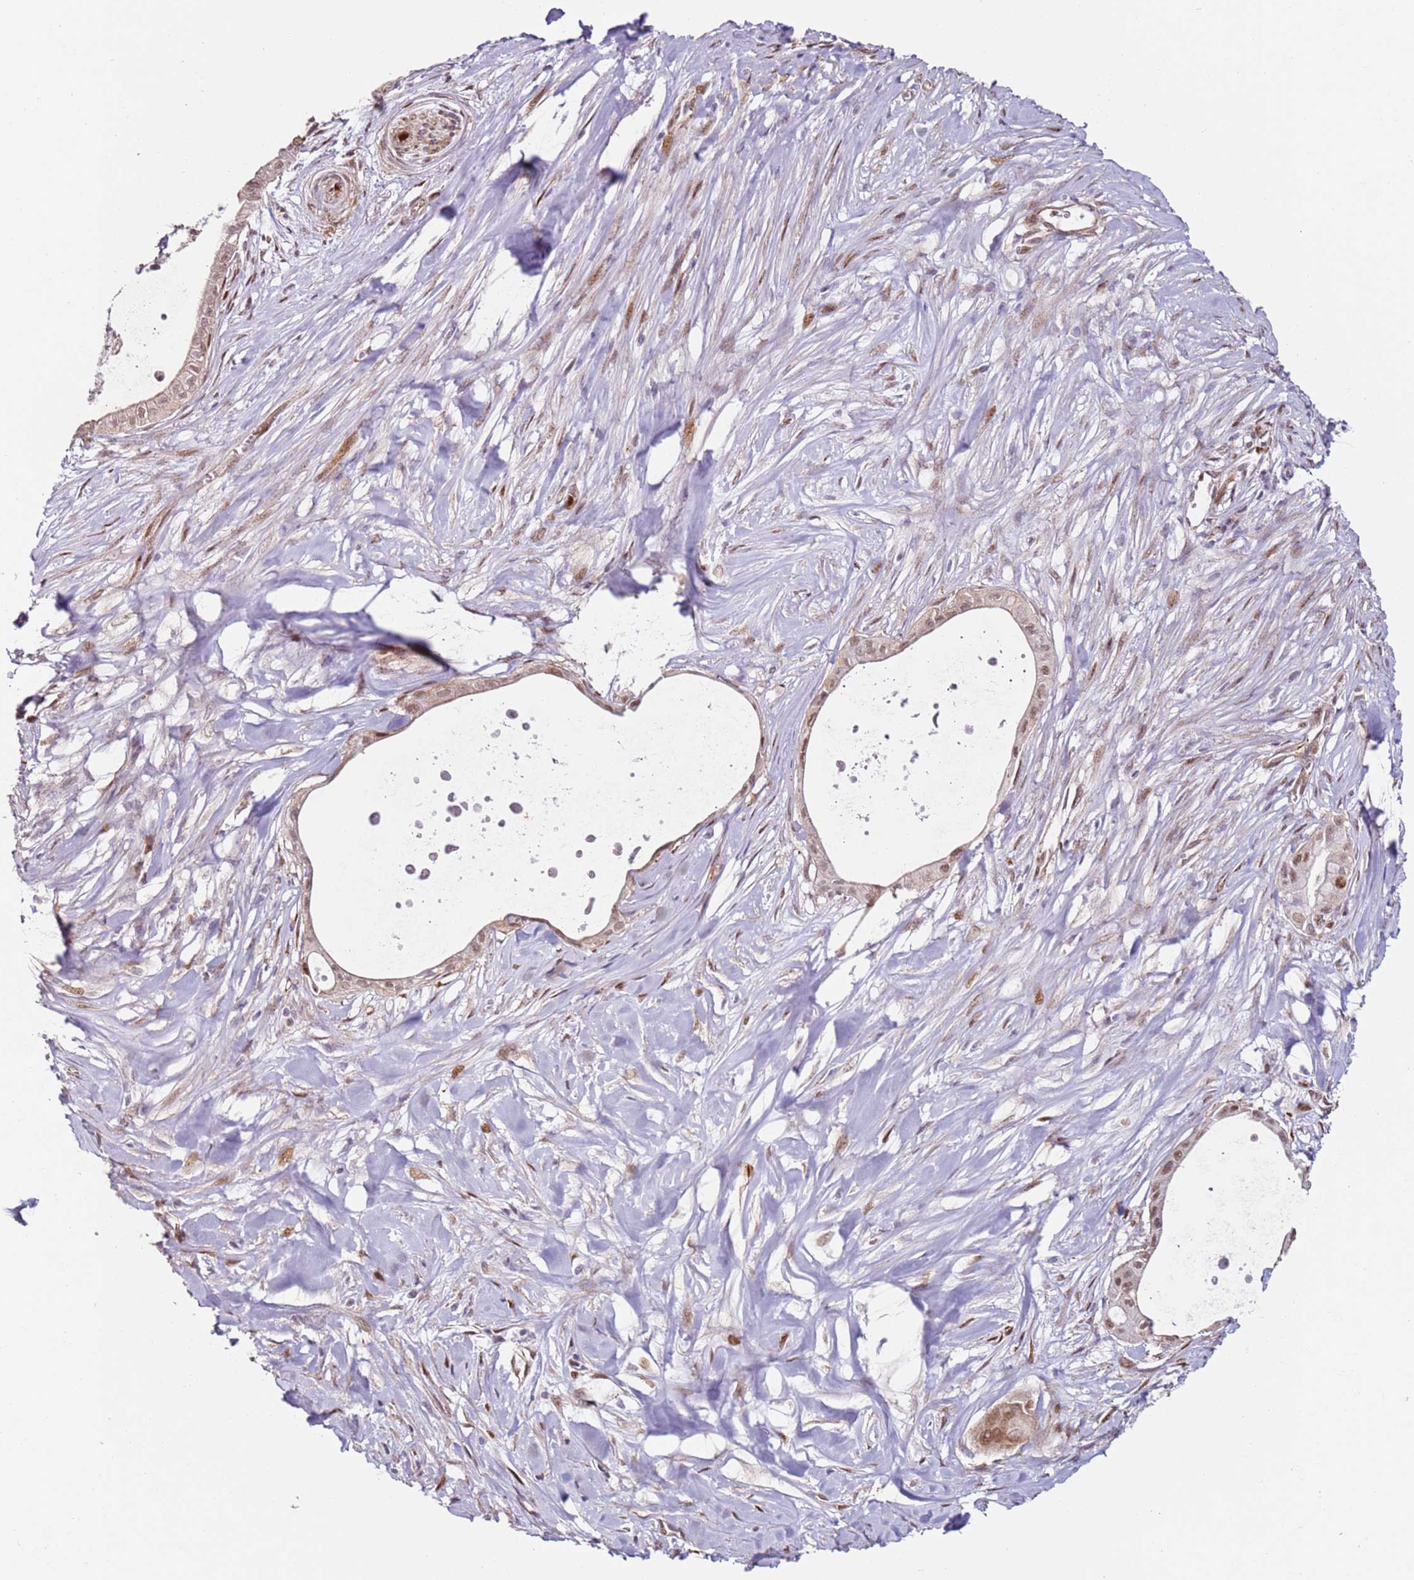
{"staining": {"intensity": "weak", "quantity": "25%-75%", "location": "cytoplasmic/membranous,nuclear"}, "tissue": "pancreatic cancer", "cell_type": "Tumor cells", "image_type": "cancer", "snomed": [{"axis": "morphology", "description": "Adenocarcinoma, NOS"}, {"axis": "topography", "description": "Pancreas"}], "caption": "DAB immunohistochemical staining of pancreatic cancer shows weak cytoplasmic/membranous and nuclear protein expression in about 25%-75% of tumor cells. The protein is stained brown, and the nuclei are stained in blue (DAB (3,3'-diaminobenzidine) IHC with brightfield microscopy, high magnification).", "gene": "PSMD4", "patient": {"sex": "male", "age": 78}}